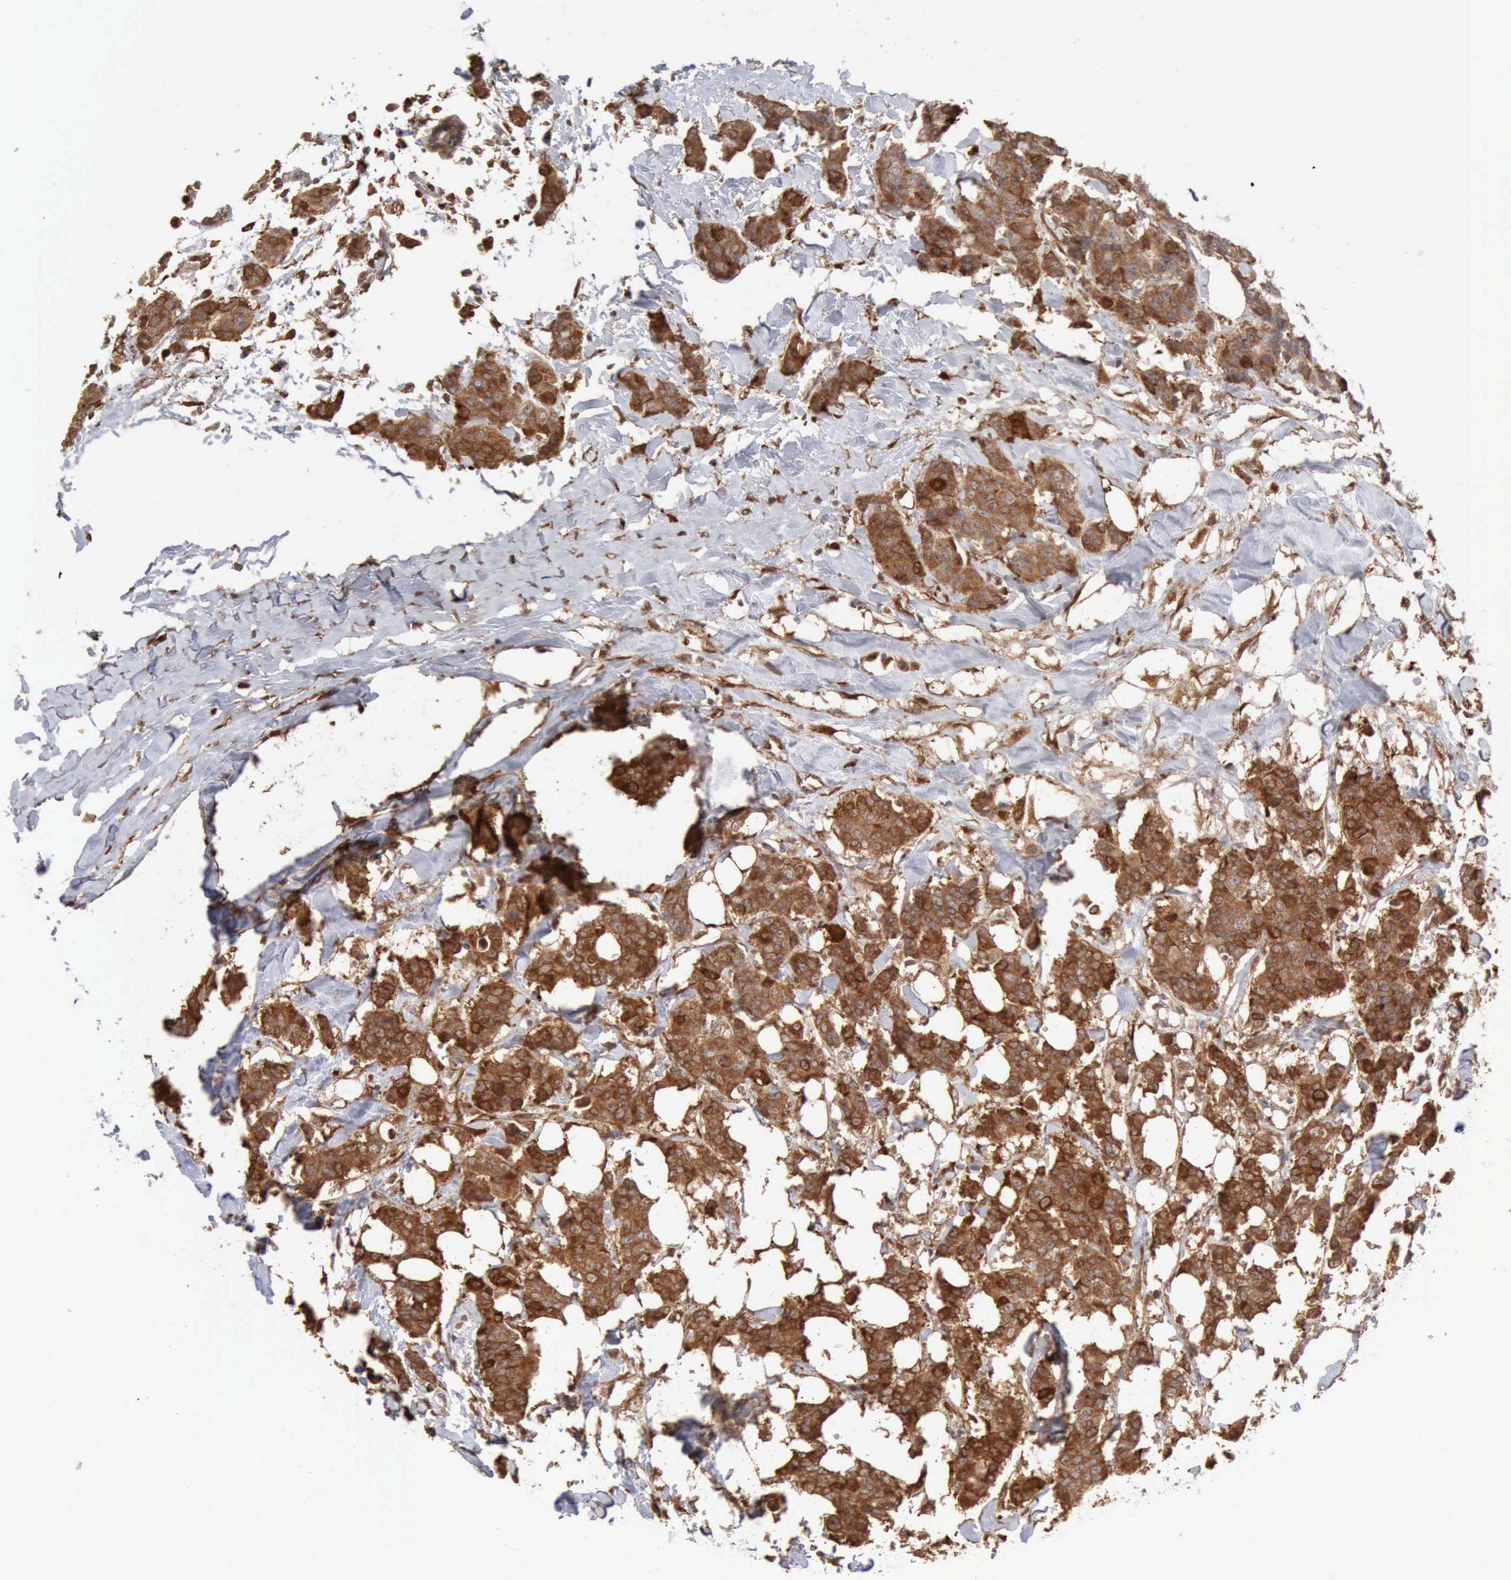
{"staining": {"intensity": "strong", "quantity": ">75%", "location": "cytoplasmic/membranous"}, "tissue": "breast cancer", "cell_type": "Tumor cells", "image_type": "cancer", "snomed": [{"axis": "morphology", "description": "Duct carcinoma"}, {"axis": "topography", "description": "Breast"}], "caption": "Immunohistochemical staining of human breast cancer (intraductal carcinoma) exhibits high levels of strong cytoplasmic/membranous expression in about >75% of tumor cells. The staining is performed using DAB brown chromogen to label protein expression. The nuclei are counter-stained blue using hematoxylin.", "gene": "APOL2", "patient": {"sex": "female", "age": 40}}